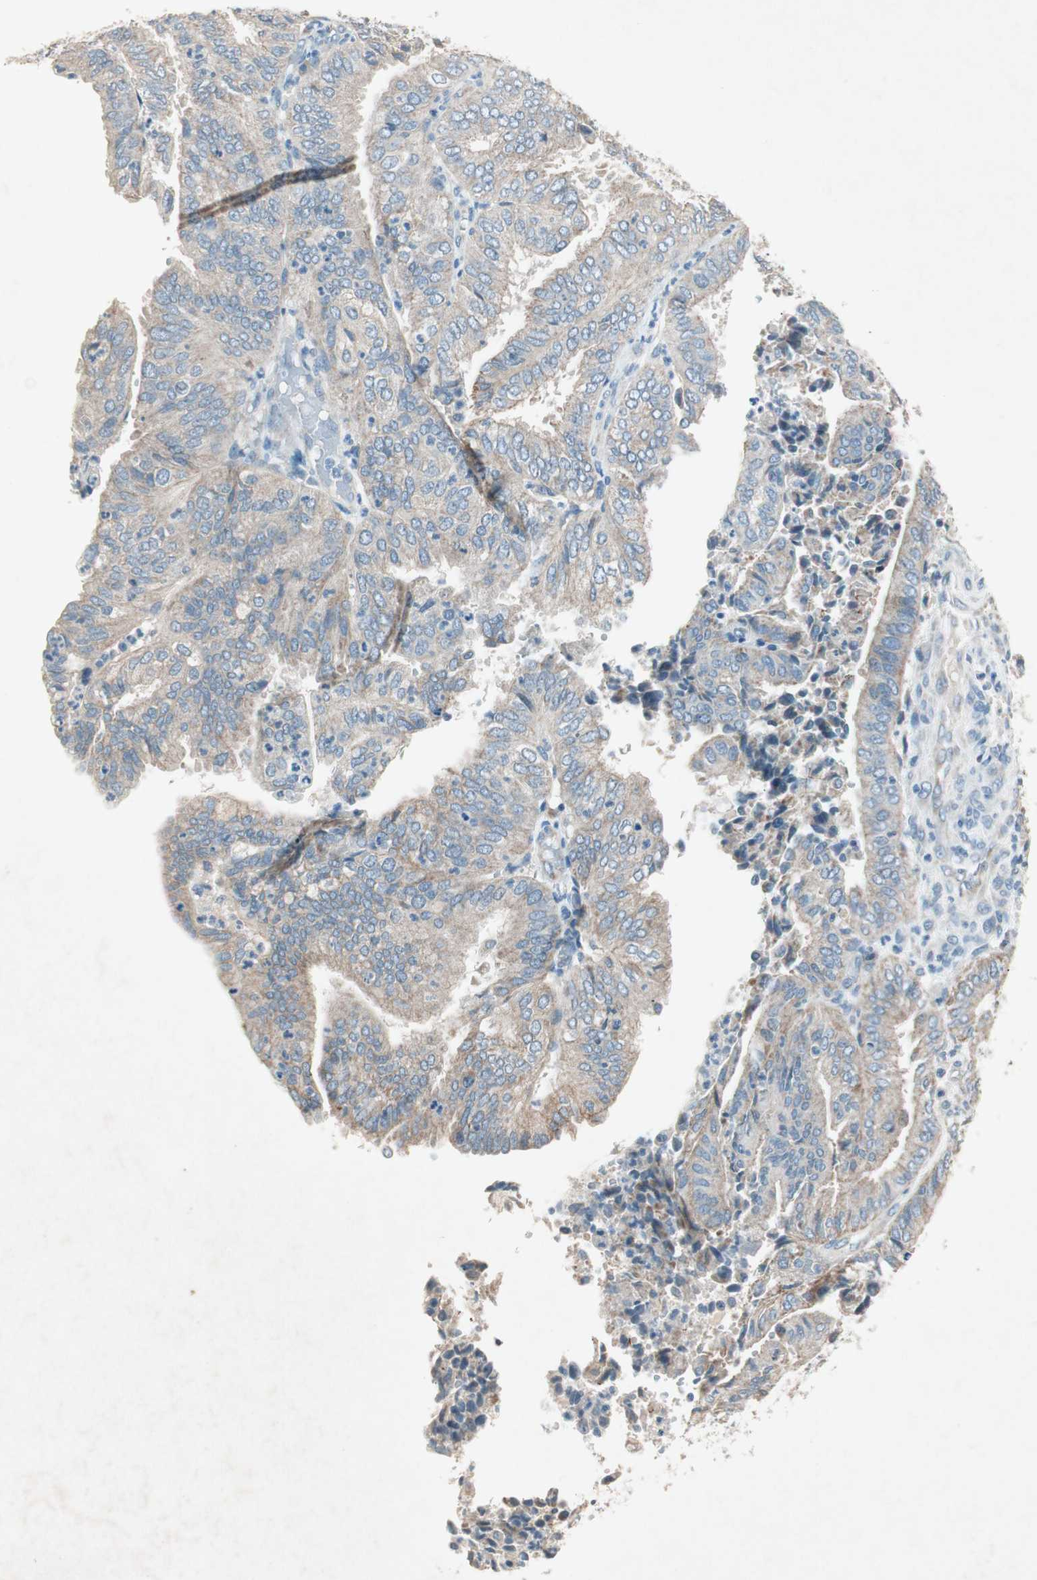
{"staining": {"intensity": "weak", "quantity": "25%-75%", "location": "cytoplasmic/membranous"}, "tissue": "endometrial cancer", "cell_type": "Tumor cells", "image_type": "cancer", "snomed": [{"axis": "morphology", "description": "Adenocarcinoma, NOS"}, {"axis": "topography", "description": "Uterus"}], "caption": "This is an image of immunohistochemistry (IHC) staining of endometrial cancer, which shows weak positivity in the cytoplasmic/membranous of tumor cells.", "gene": "NKAIN1", "patient": {"sex": "female", "age": 60}}